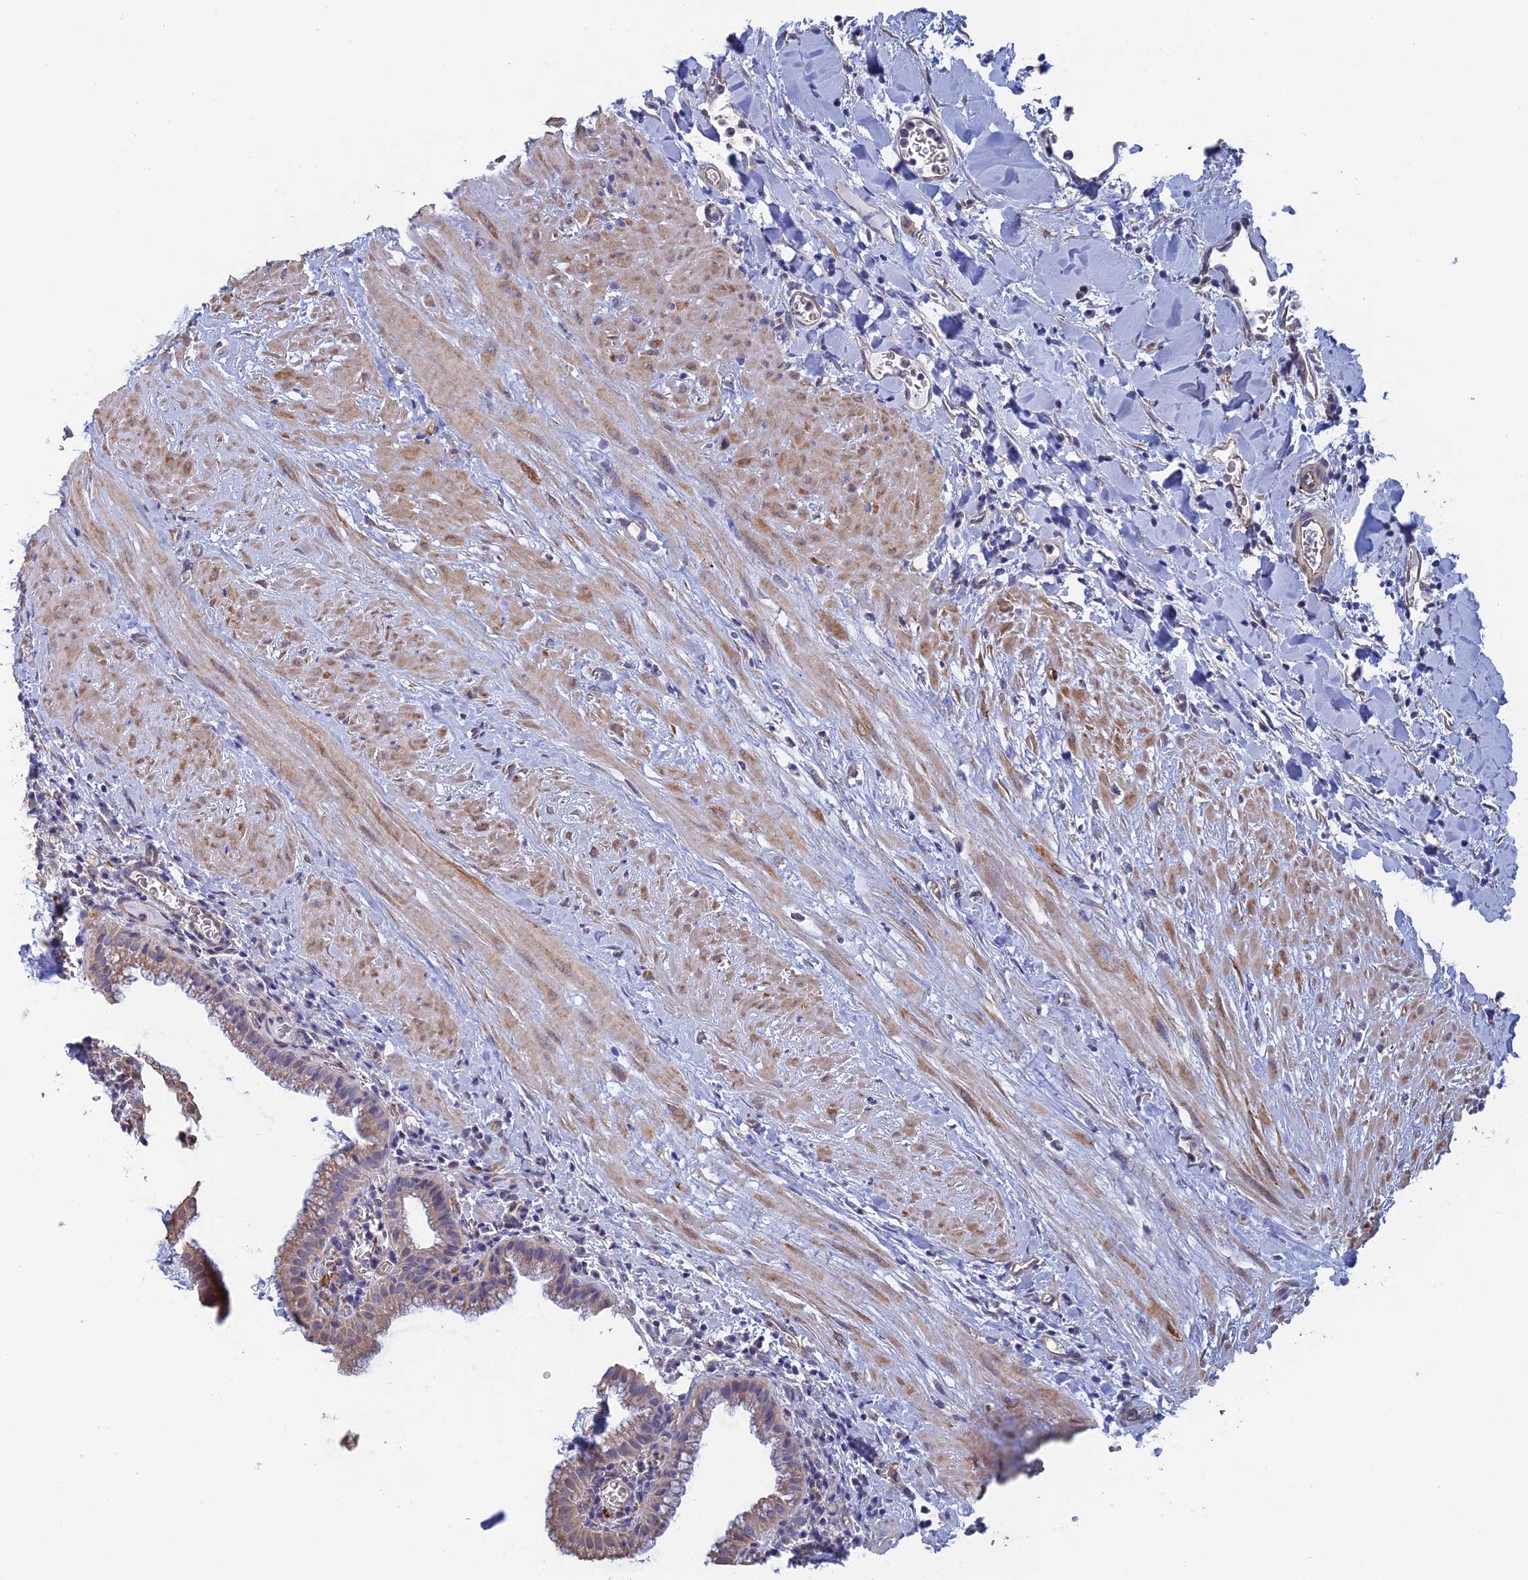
{"staining": {"intensity": "weak", "quantity": "25%-75%", "location": "cytoplasmic/membranous"}, "tissue": "gallbladder", "cell_type": "Glandular cells", "image_type": "normal", "snomed": [{"axis": "morphology", "description": "Normal tissue, NOS"}, {"axis": "topography", "description": "Gallbladder"}], "caption": "Benign gallbladder exhibits weak cytoplasmic/membranous staining in approximately 25%-75% of glandular cells (DAB (3,3'-diaminobenzidine) IHC, brown staining for protein, blue staining for nuclei)..", "gene": "PCDHA5", "patient": {"sex": "male", "age": 78}}